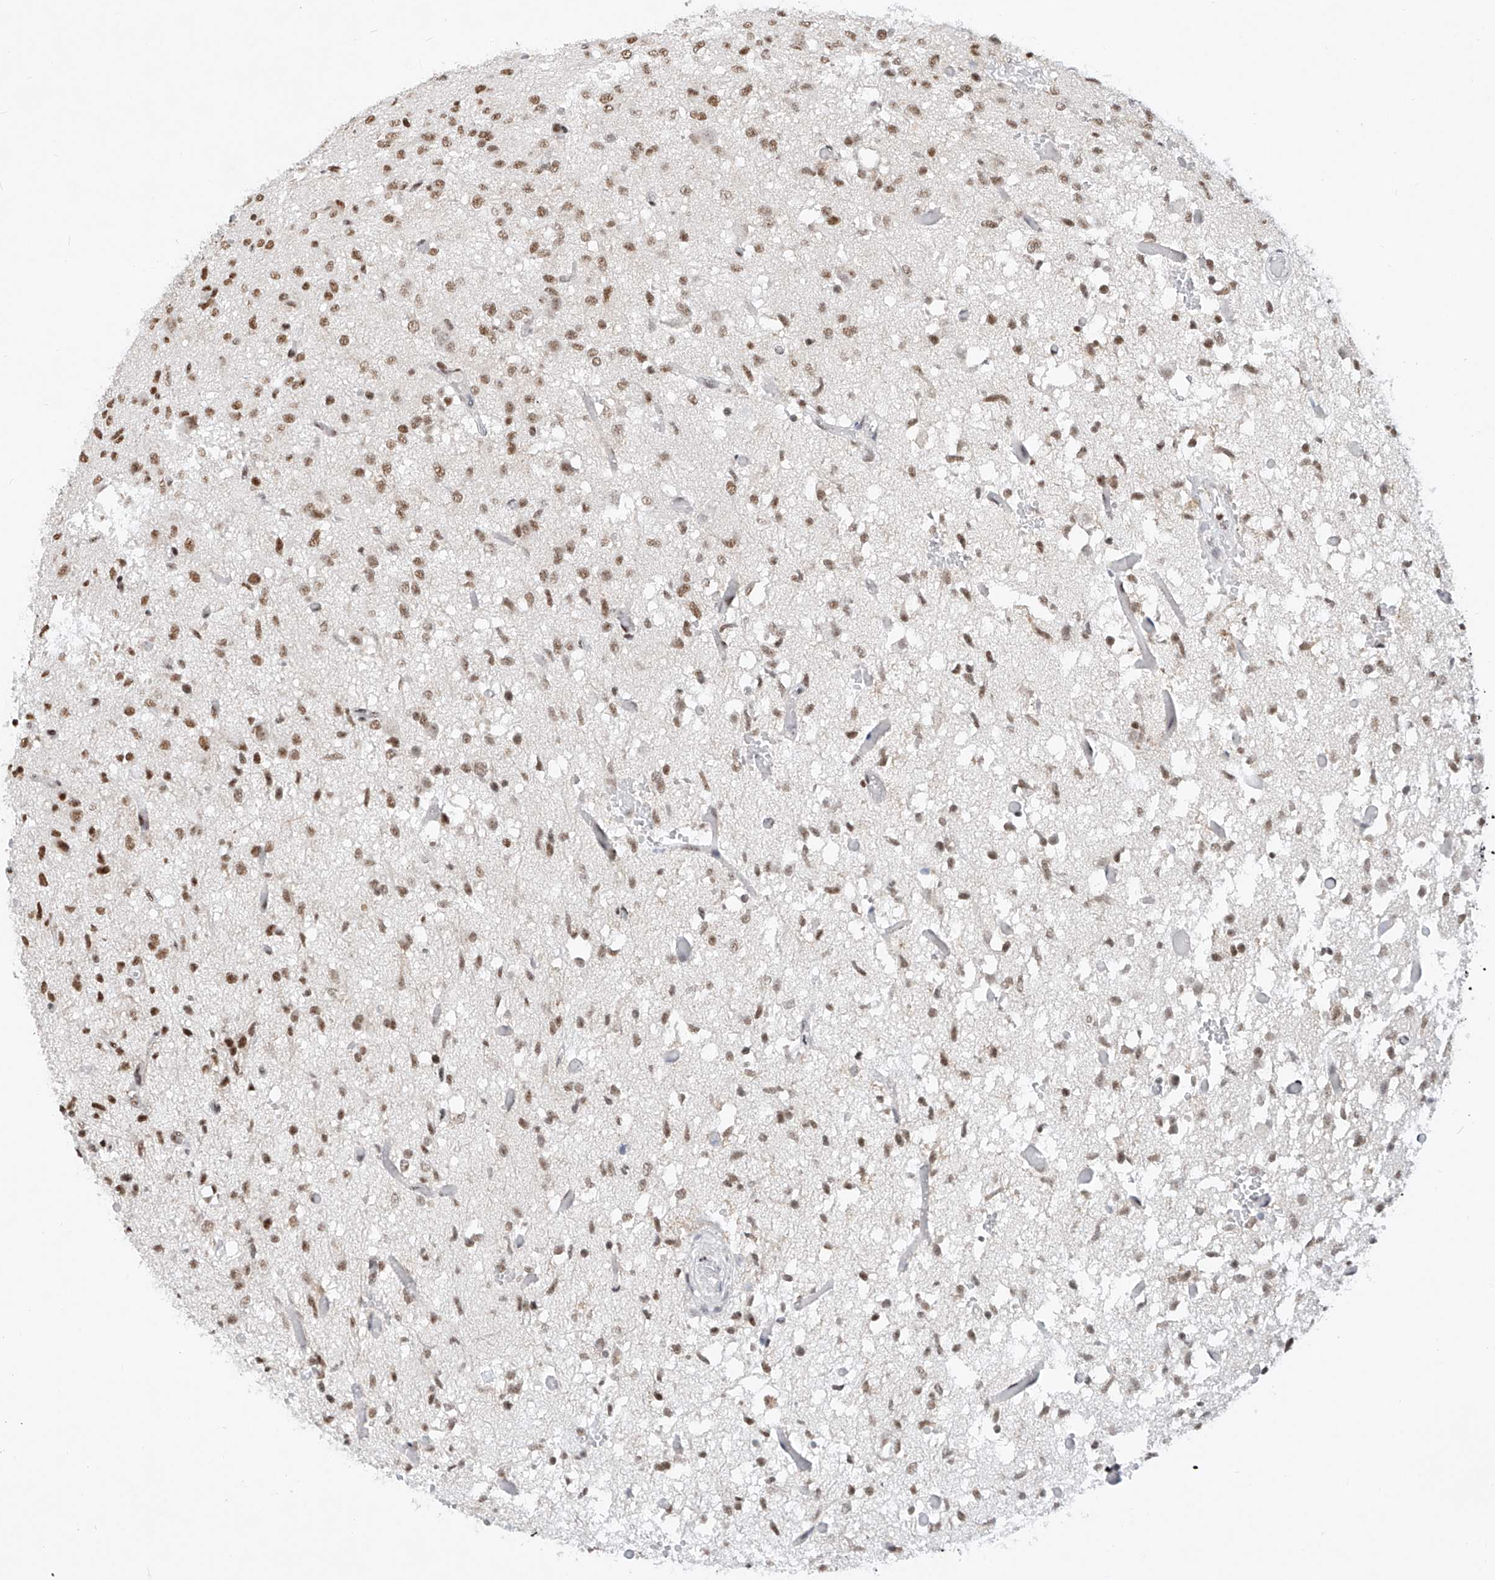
{"staining": {"intensity": "moderate", "quantity": ">75%", "location": "nuclear"}, "tissue": "glioma", "cell_type": "Tumor cells", "image_type": "cancer", "snomed": [{"axis": "morphology", "description": "Glioma, malignant, High grade"}, {"axis": "topography", "description": "Brain"}], "caption": "IHC histopathology image of human malignant glioma (high-grade) stained for a protein (brown), which displays medium levels of moderate nuclear staining in approximately >75% of tumor cells.", "gene": "TAF4", "patient": {"sex": "female", "age": 59}}